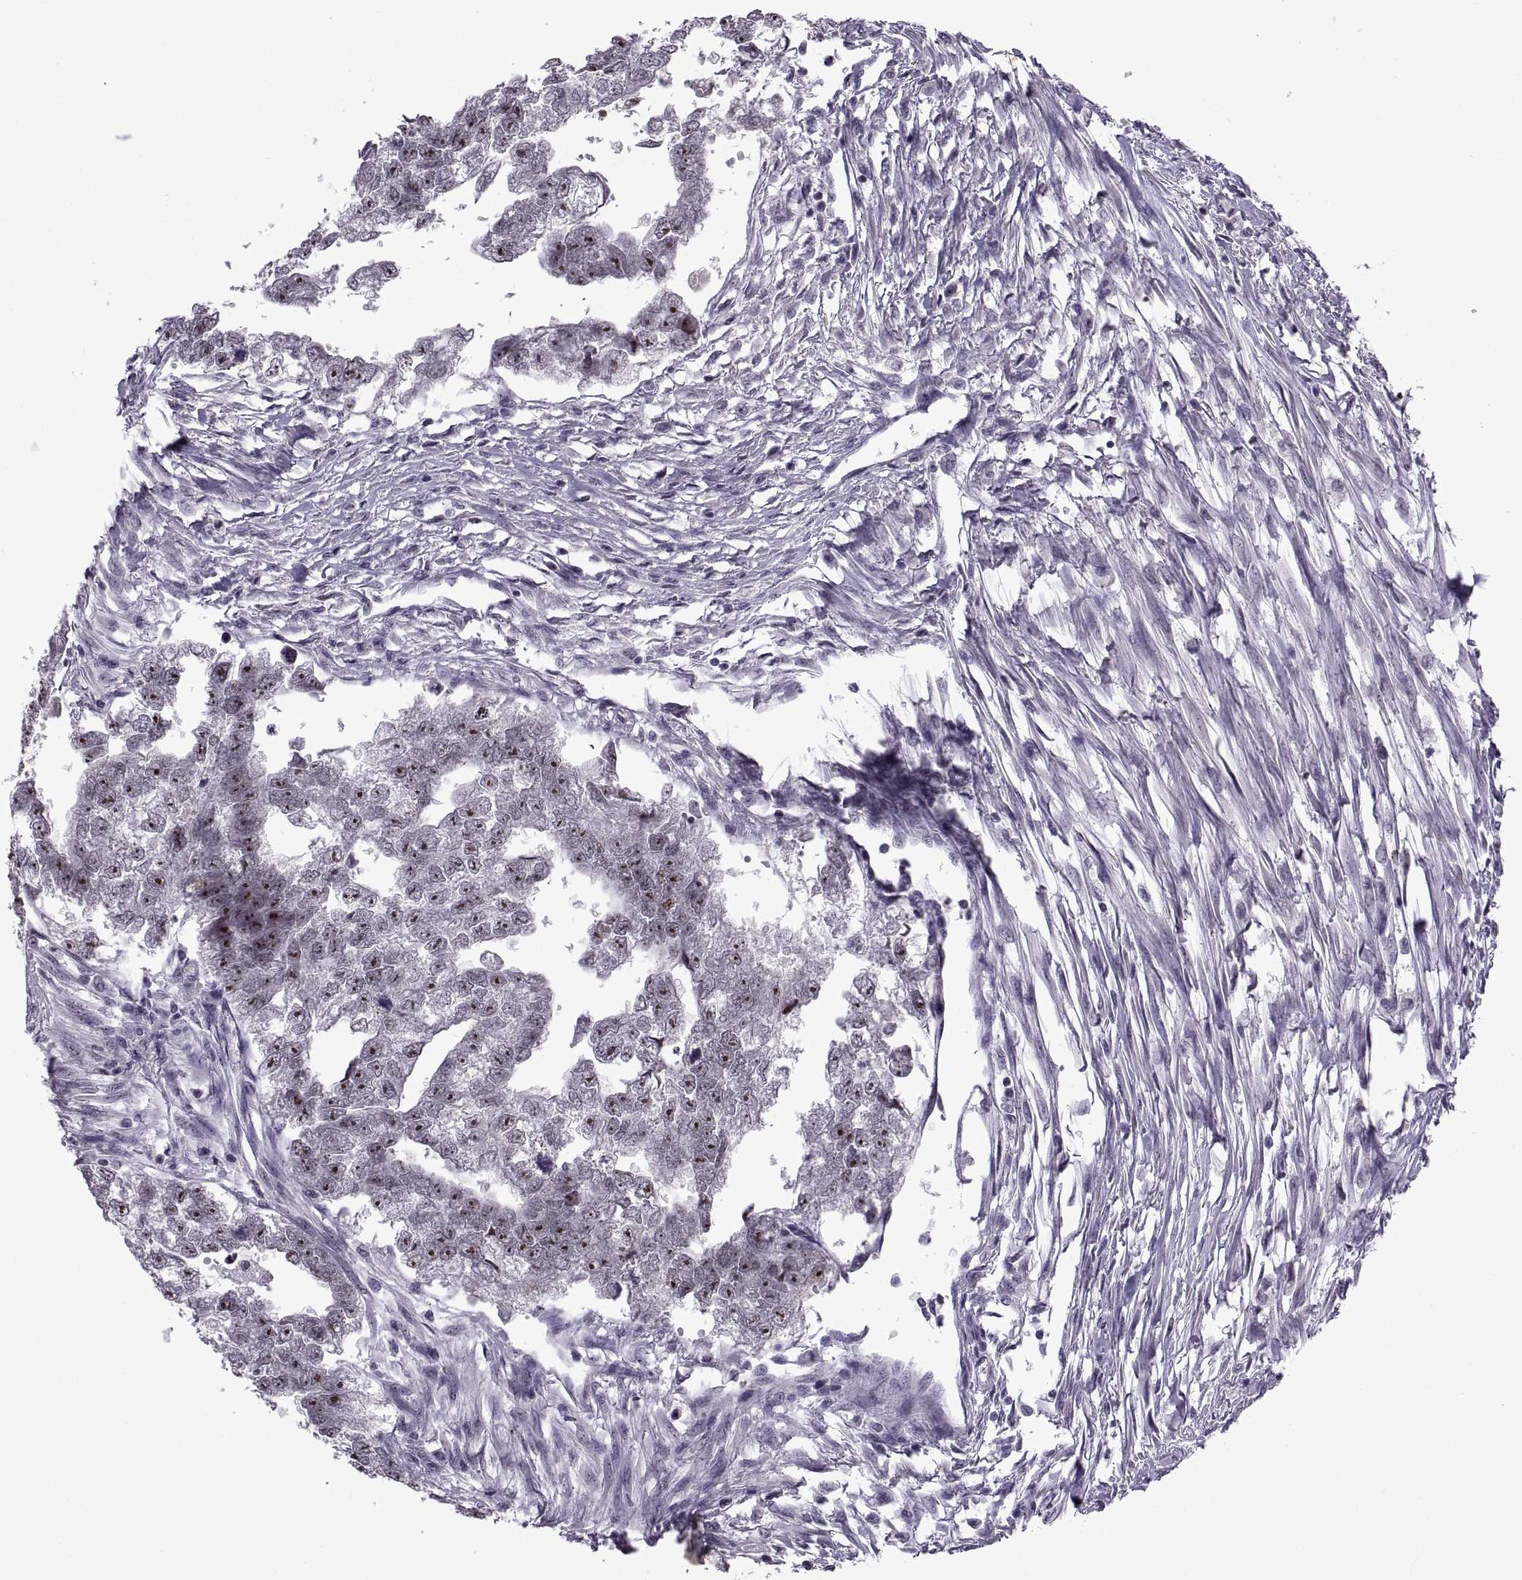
{"staining": {"intensity": "strong", "quantity": ">75%", "location": "nuclear"}, "tissue": "testis cancer", "cell_type": "Tumor cells", "image_type": "cancer", "snomed": [{"axis": "morphology", "description": "Carcinoma, Embryonal, NOS"}, {"axis": "morphology", "description": "Teratoma, malignant, NOS"}, {"axis": "topography", "description": "Testis"}], "caption": "Malignant teratoma (testis) stained with a brown dye displays strong nuclear positive staining in approximately >75% of tumor cells.", "gene": "SINHCAF", "patient": {"sex": "male", "age": 44}}